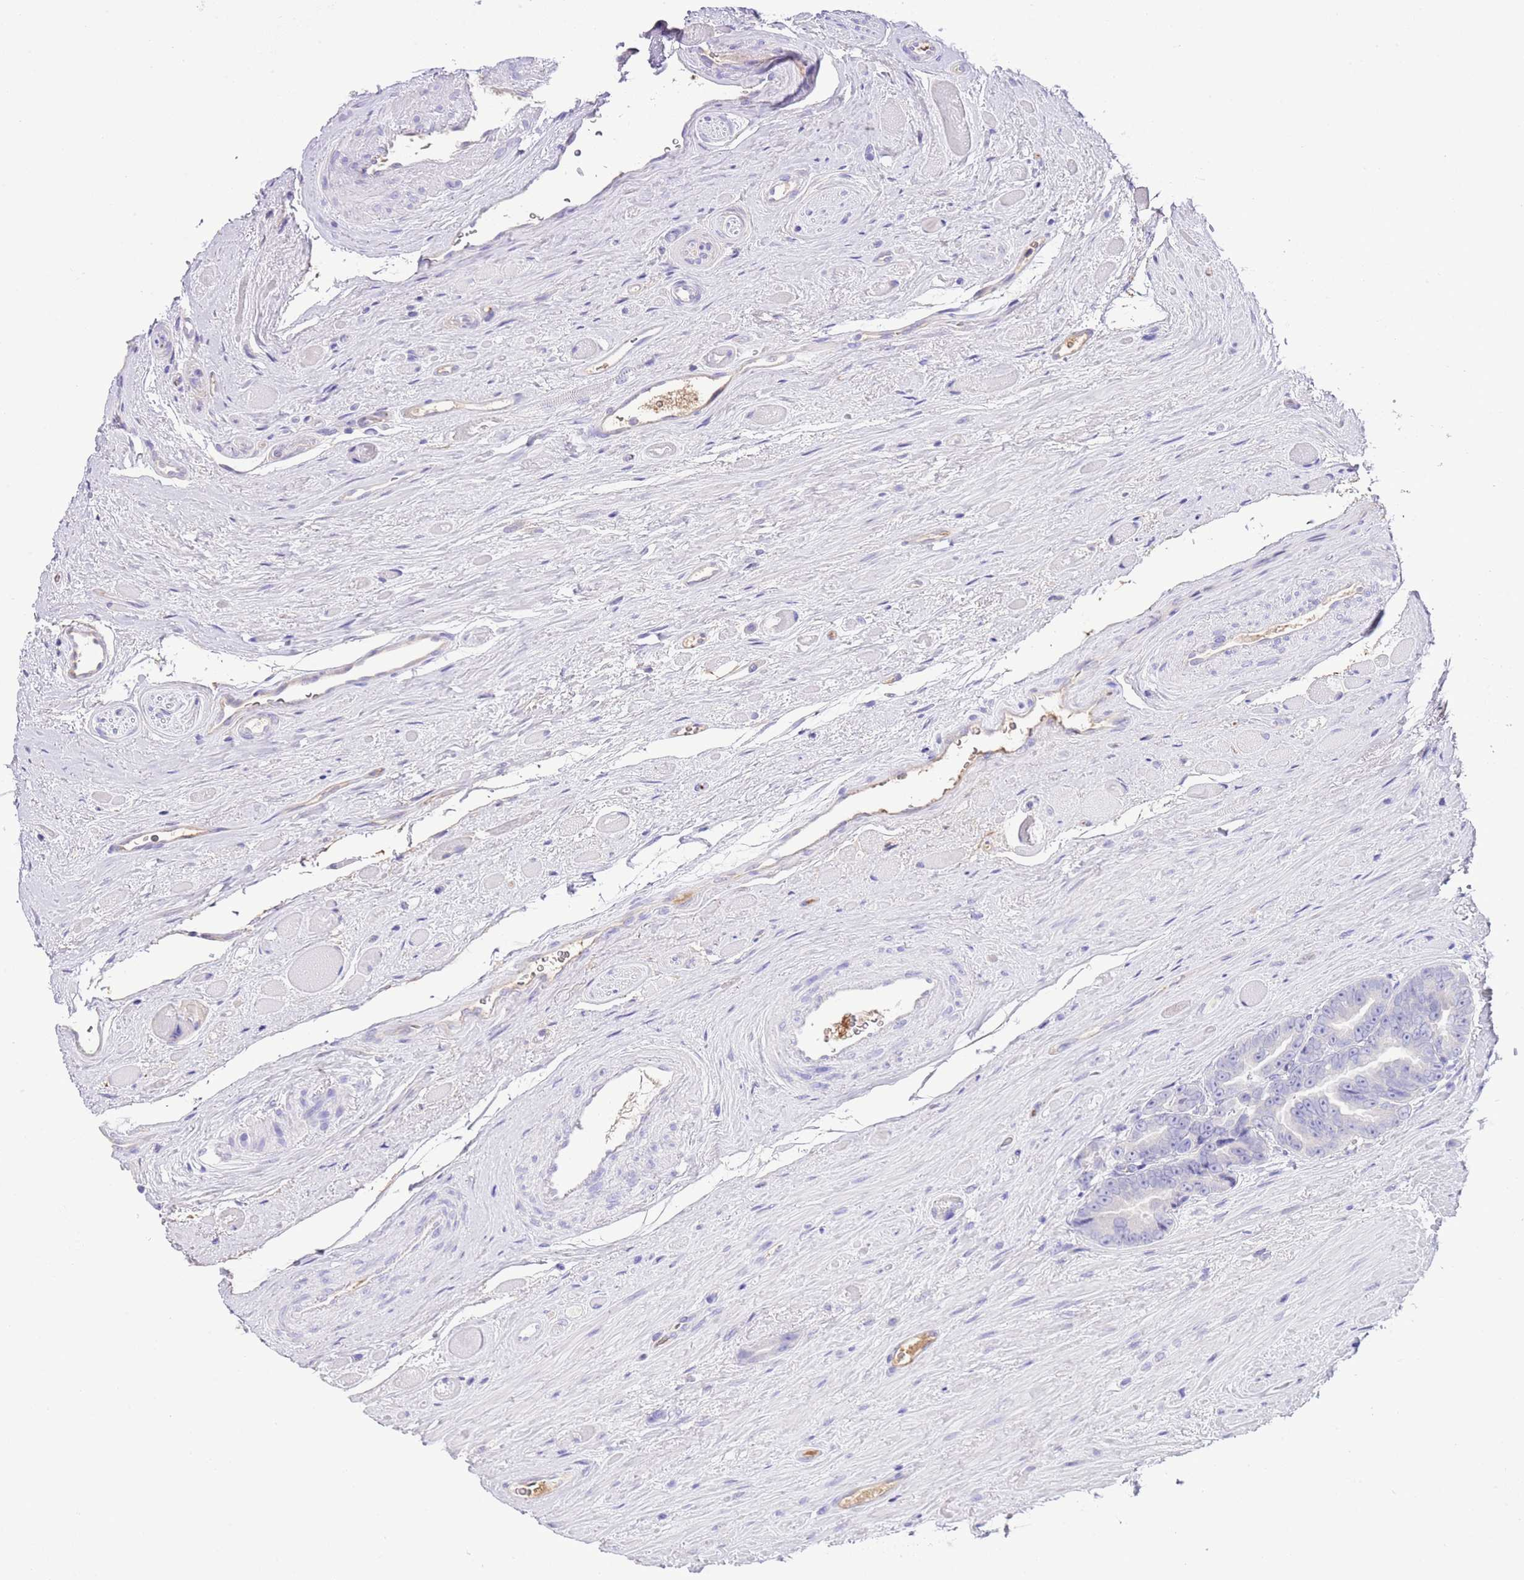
{"staining": {"intensity": "negative", "quantity": "none", "location": "none"}, "tissue": "prostate cancer", "cell_type": "Tumor cells", "image_type": "cancer", "snomed": [{"axis": "morphology", "description": "Adenocarcinoma, High grade"}, {"axis": "topography", "description": "Prostate"}], "caption": "Protein analysis of high-grade adenocarcinoma (prostate) demonstrates no significant positivity in tumor cells.", "gene": "IGF1", "patient": {"sex": "male", "age": 72}}